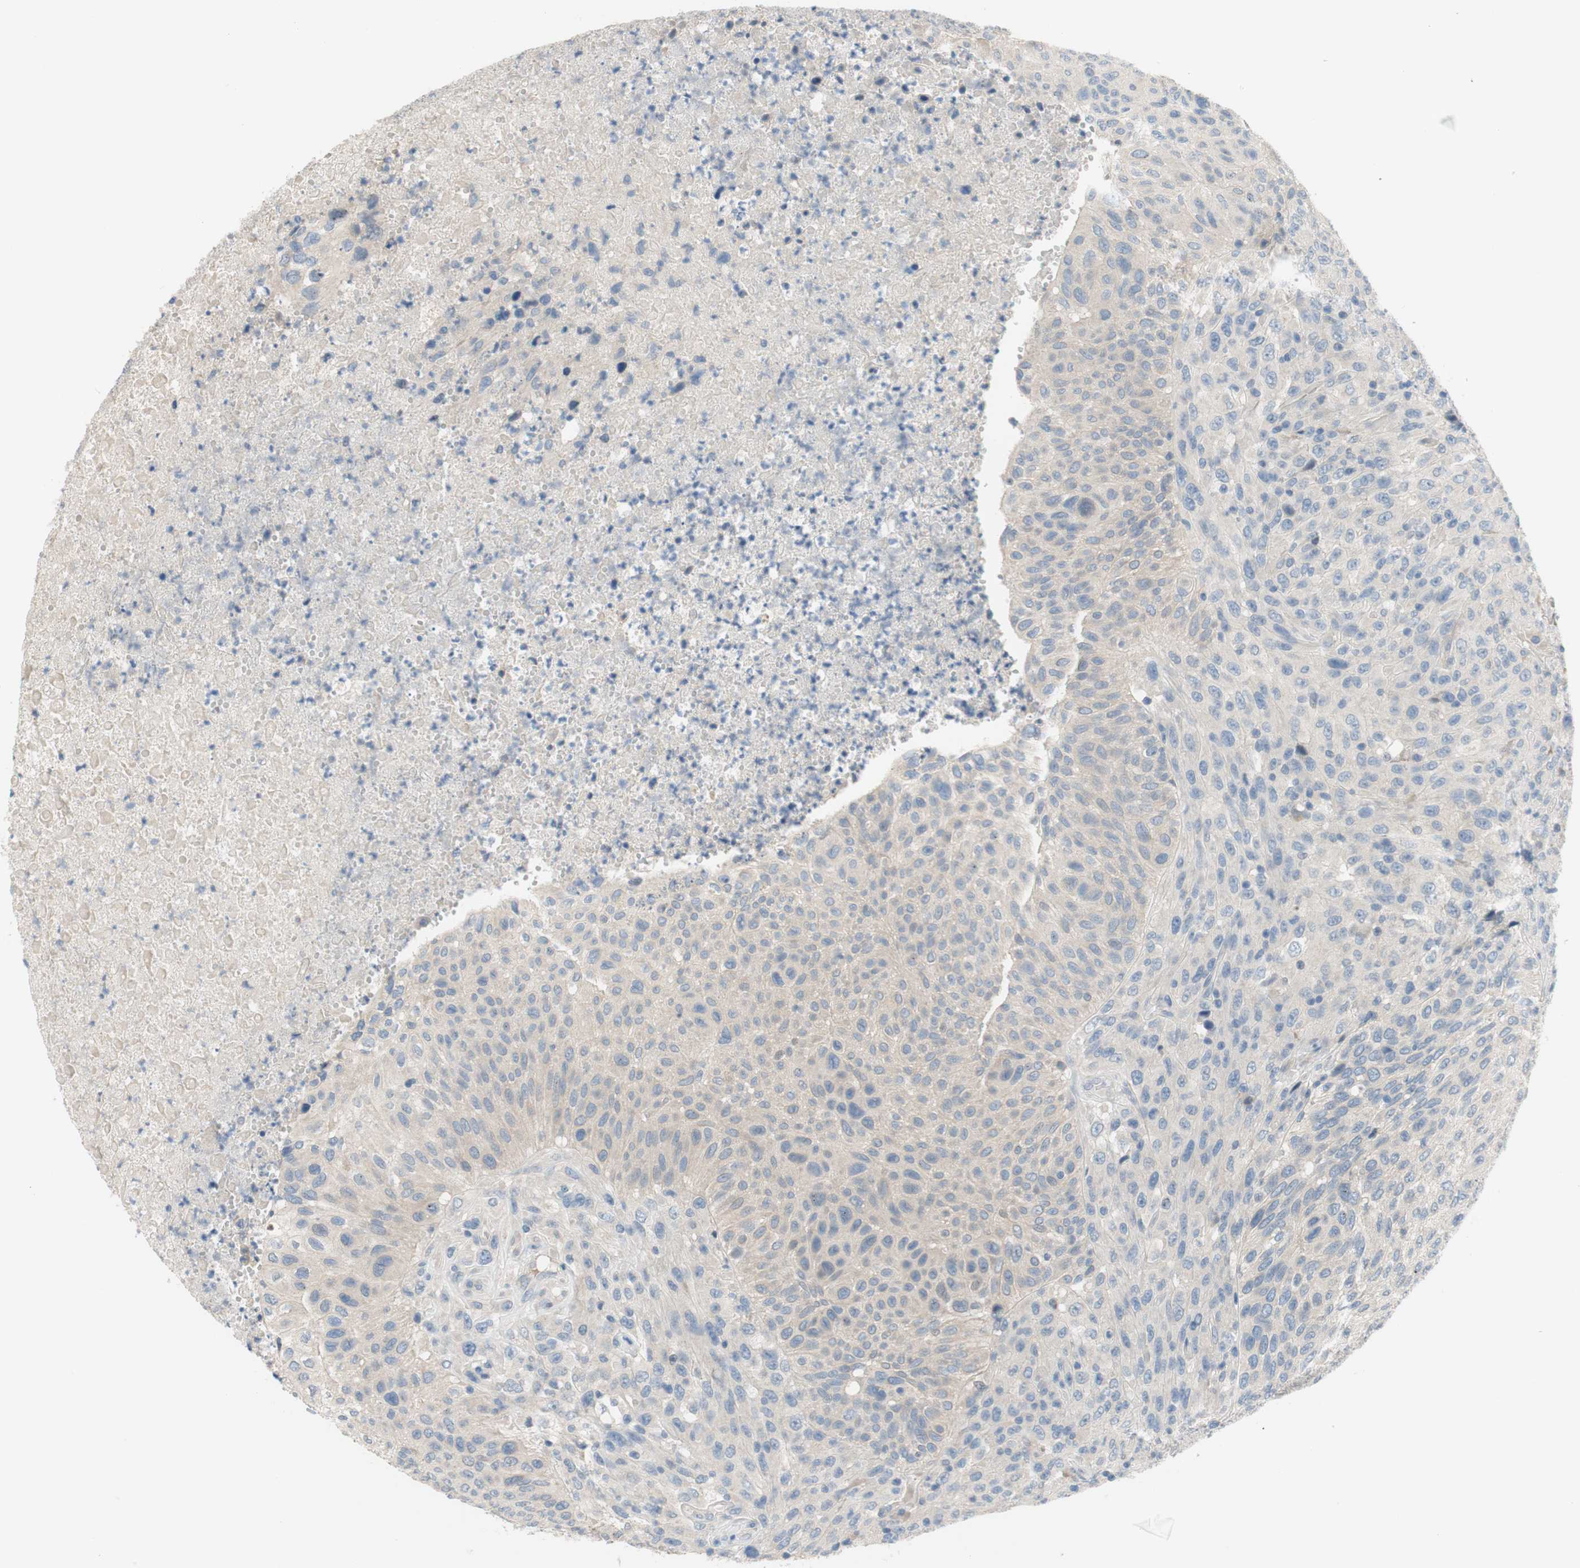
{"staining": {"intensity": "negative", "quantity": "none", "location": "none"}, "tissue": "urothelial cancer", "cell_type": "Tumor cells", "image_type": "cancer", "snomed": [{"axis": "morphology", "description": "Urothelial carcinoma, High grade"}, {"axis": "topography", "description": "Urinary bladder"}], "caption": "Photomicrograph shows no significant protein staining in tumor cells of high-grade urothelial carcinoma.", "gene": "TACR3", "patient": {"sex": "male", "age": 66}}